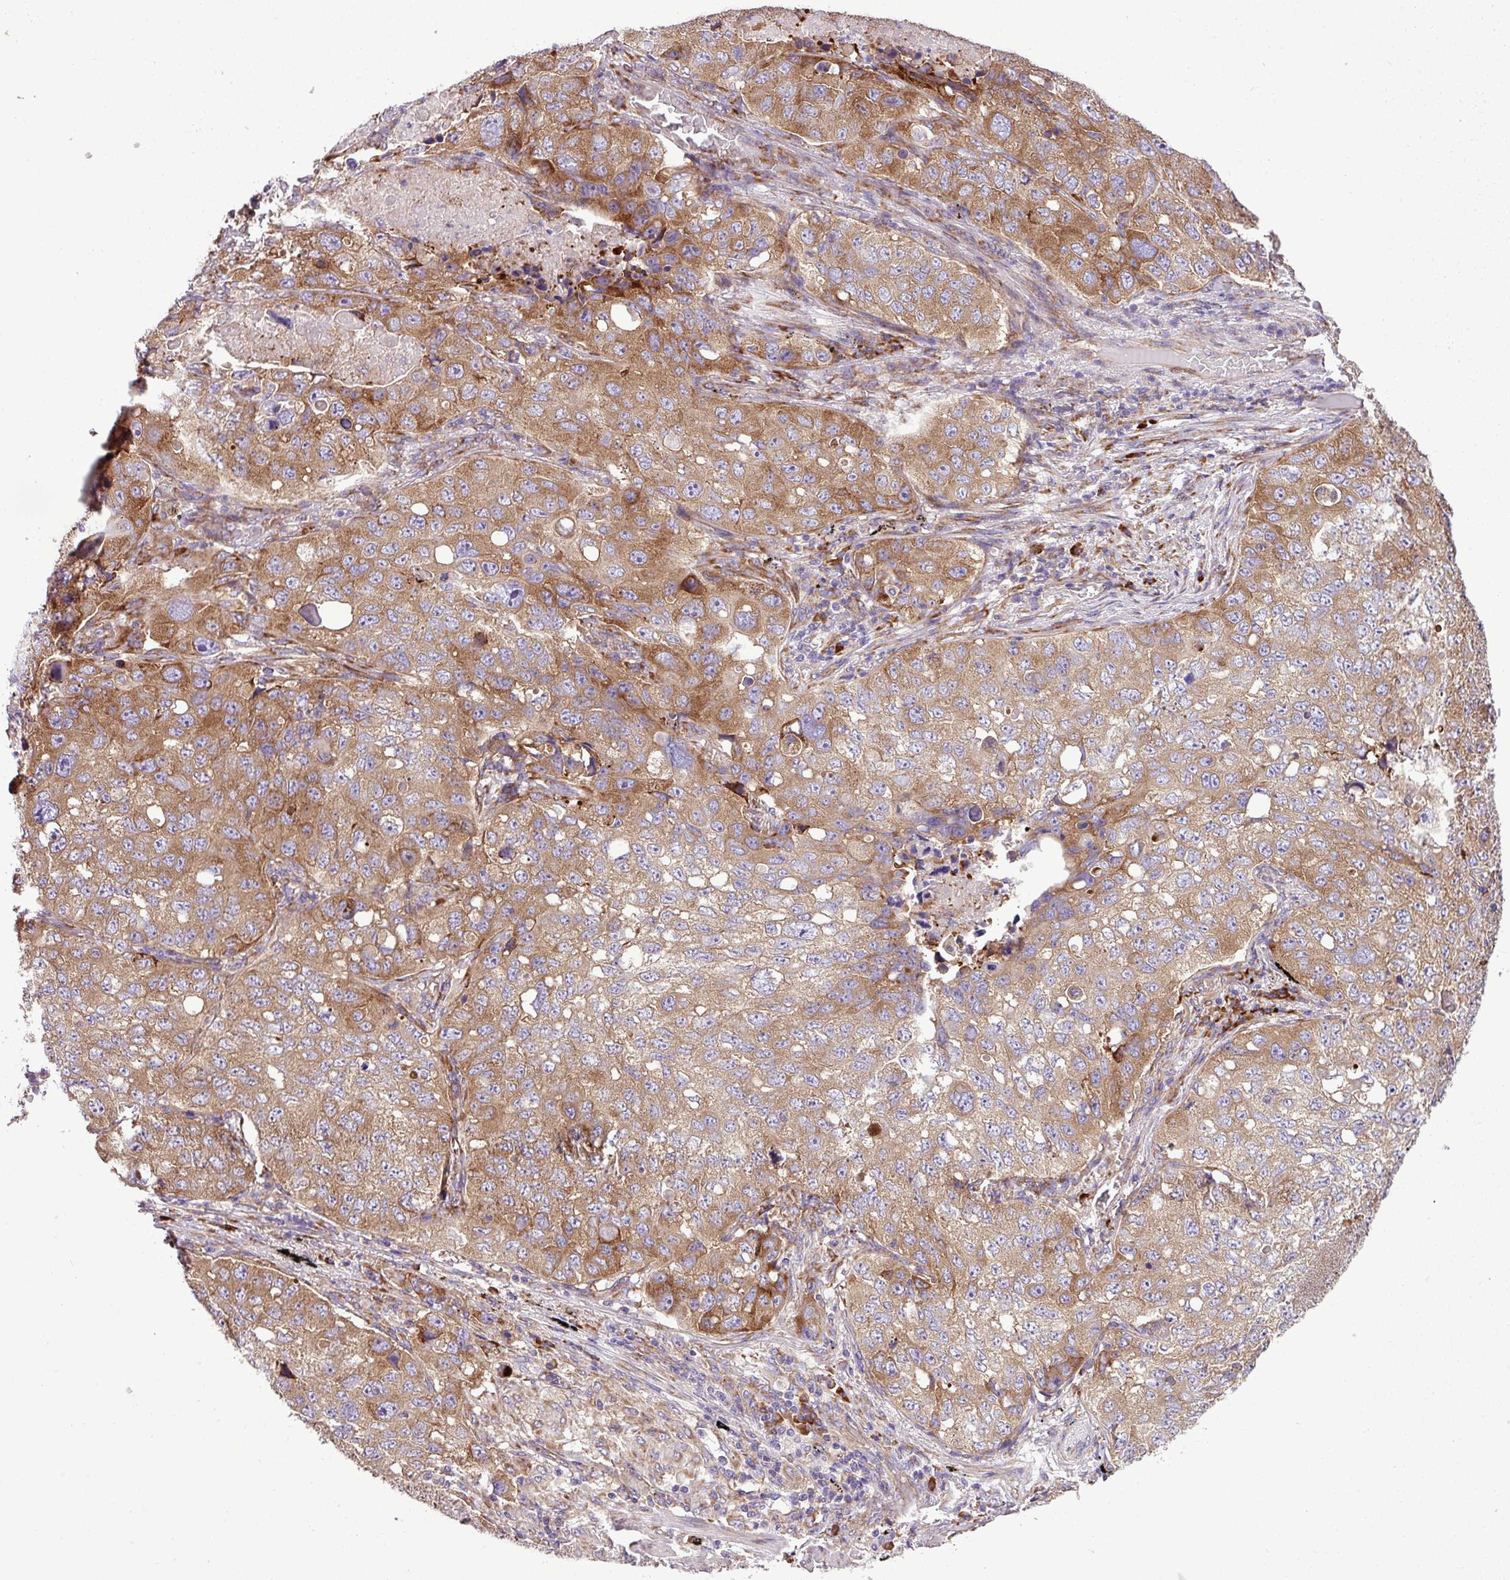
{"staining": {"intensity": "moderate", "quantity": ">75%", "location": "cytoplasmic/membranous"}, "tissue": "lung cancer", "cell_type": "Tumor cells", "image_type": "cancer", "snomed": [{"axis": "morphology", "description": "Squamous cell carcinoma, NOS"}, {"axis": "topography", "description": "Lung"}], "caption": "Approximately >75% of tumor cells in lung squamous cell carcinoma exhibit moderate cytoplasmic/membranous protein staining as visualized by brown immunohistochemical staining.", "gene": "RPL13", "patient": {"sex": "male", "age": 60}}